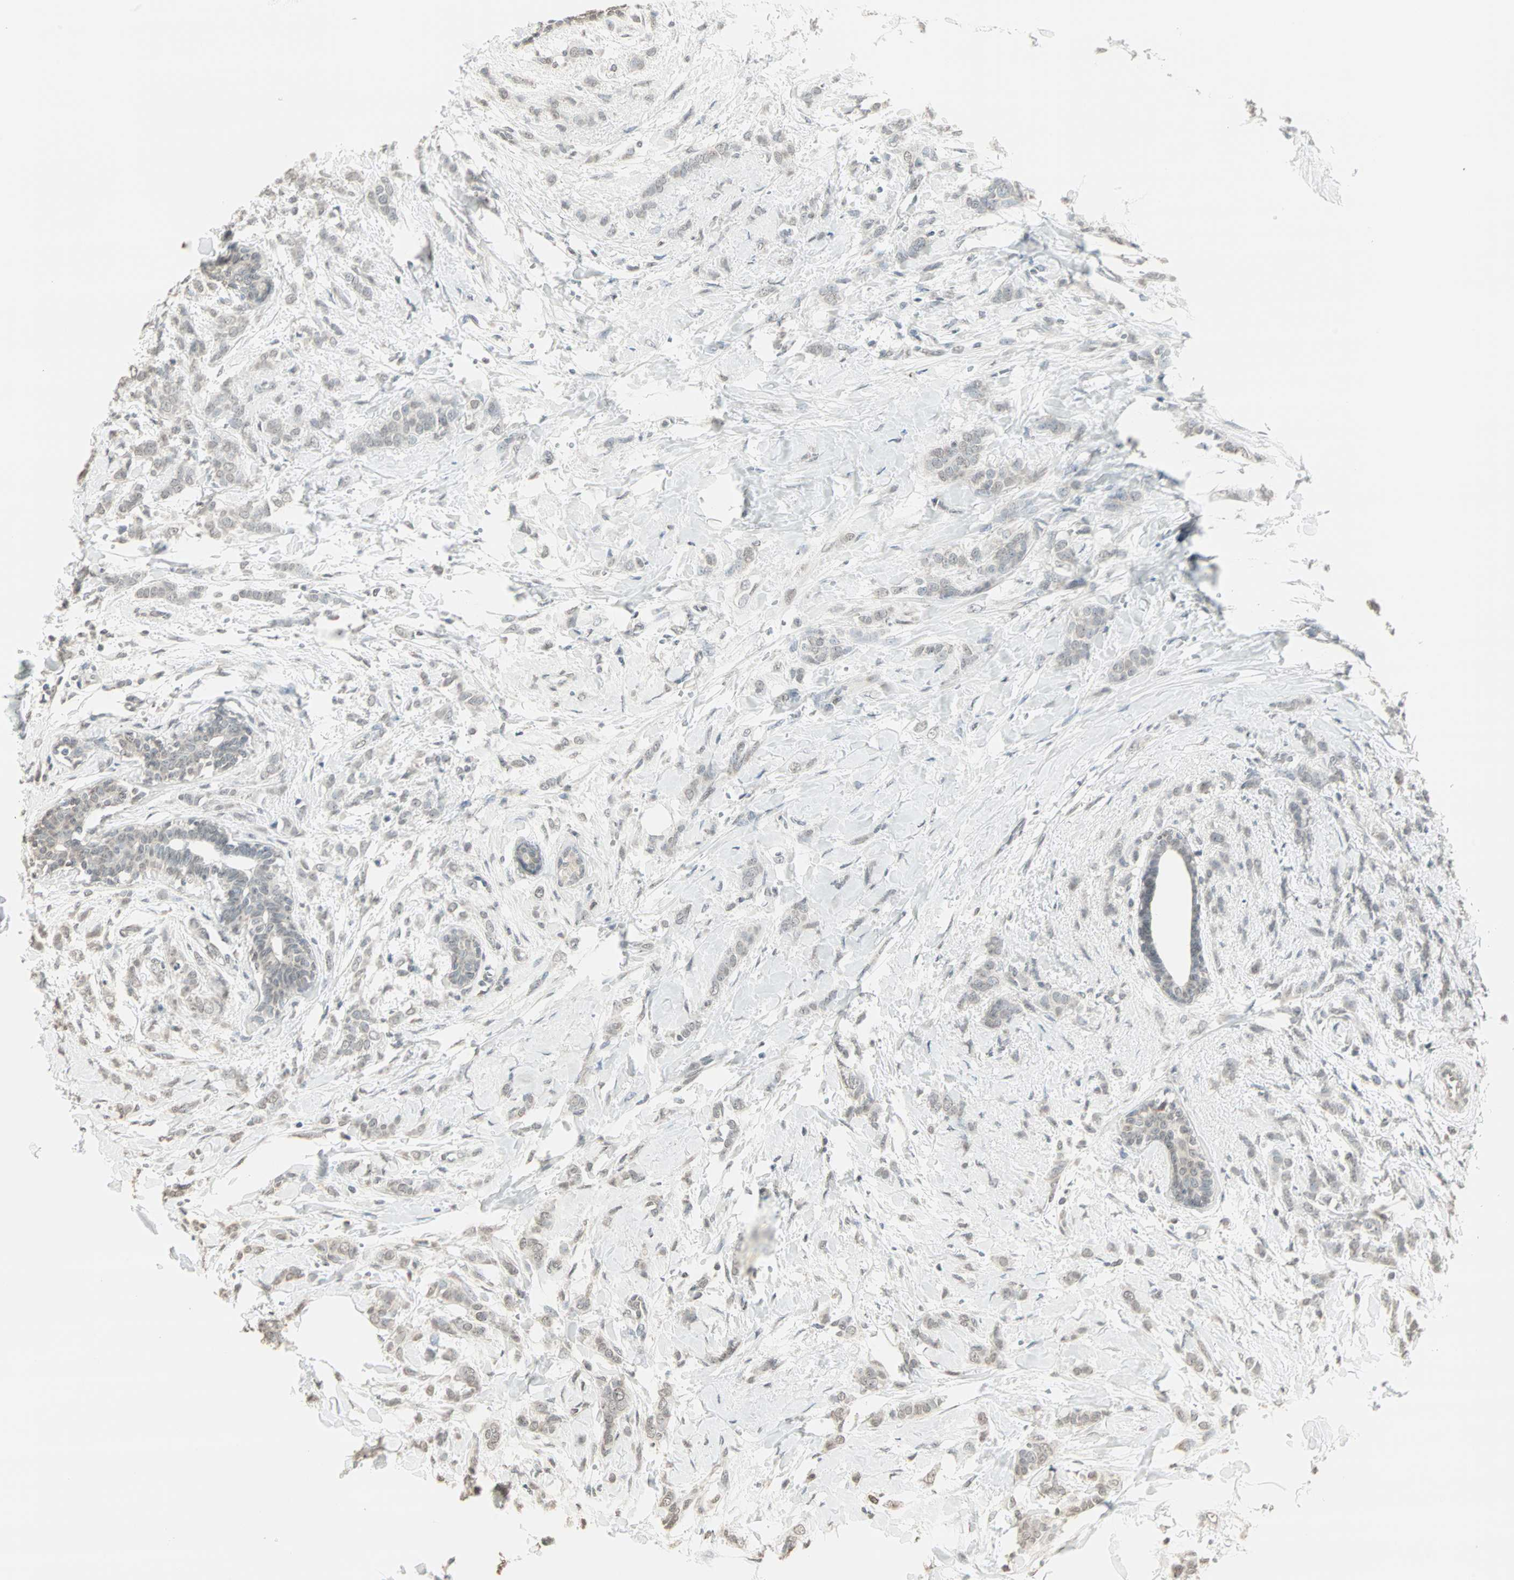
{"staining": {"intensity": "negative", "quantity": "none", "location": "none"}, "tissue": "breast cancer", "cell_type": "Tumor cells", "image_type": "cancer", "snomed": [{"axis": "morphology", "description": "Lobular carcinoma, in situ"}, {"axis": "morphology", "description": "Lobular carcinoma"}, {"axis": "topography", "description": "Breast"}], "caption": "A photomicrograph of human lobular carcinoma (breast) is negative for staining in tumor cells. (DAB (3,3'-diaminobenzidine) immunohistochemistry, high magnification).", "gene": "CBLC", "patient": {"sex": "female", "age": 41}}